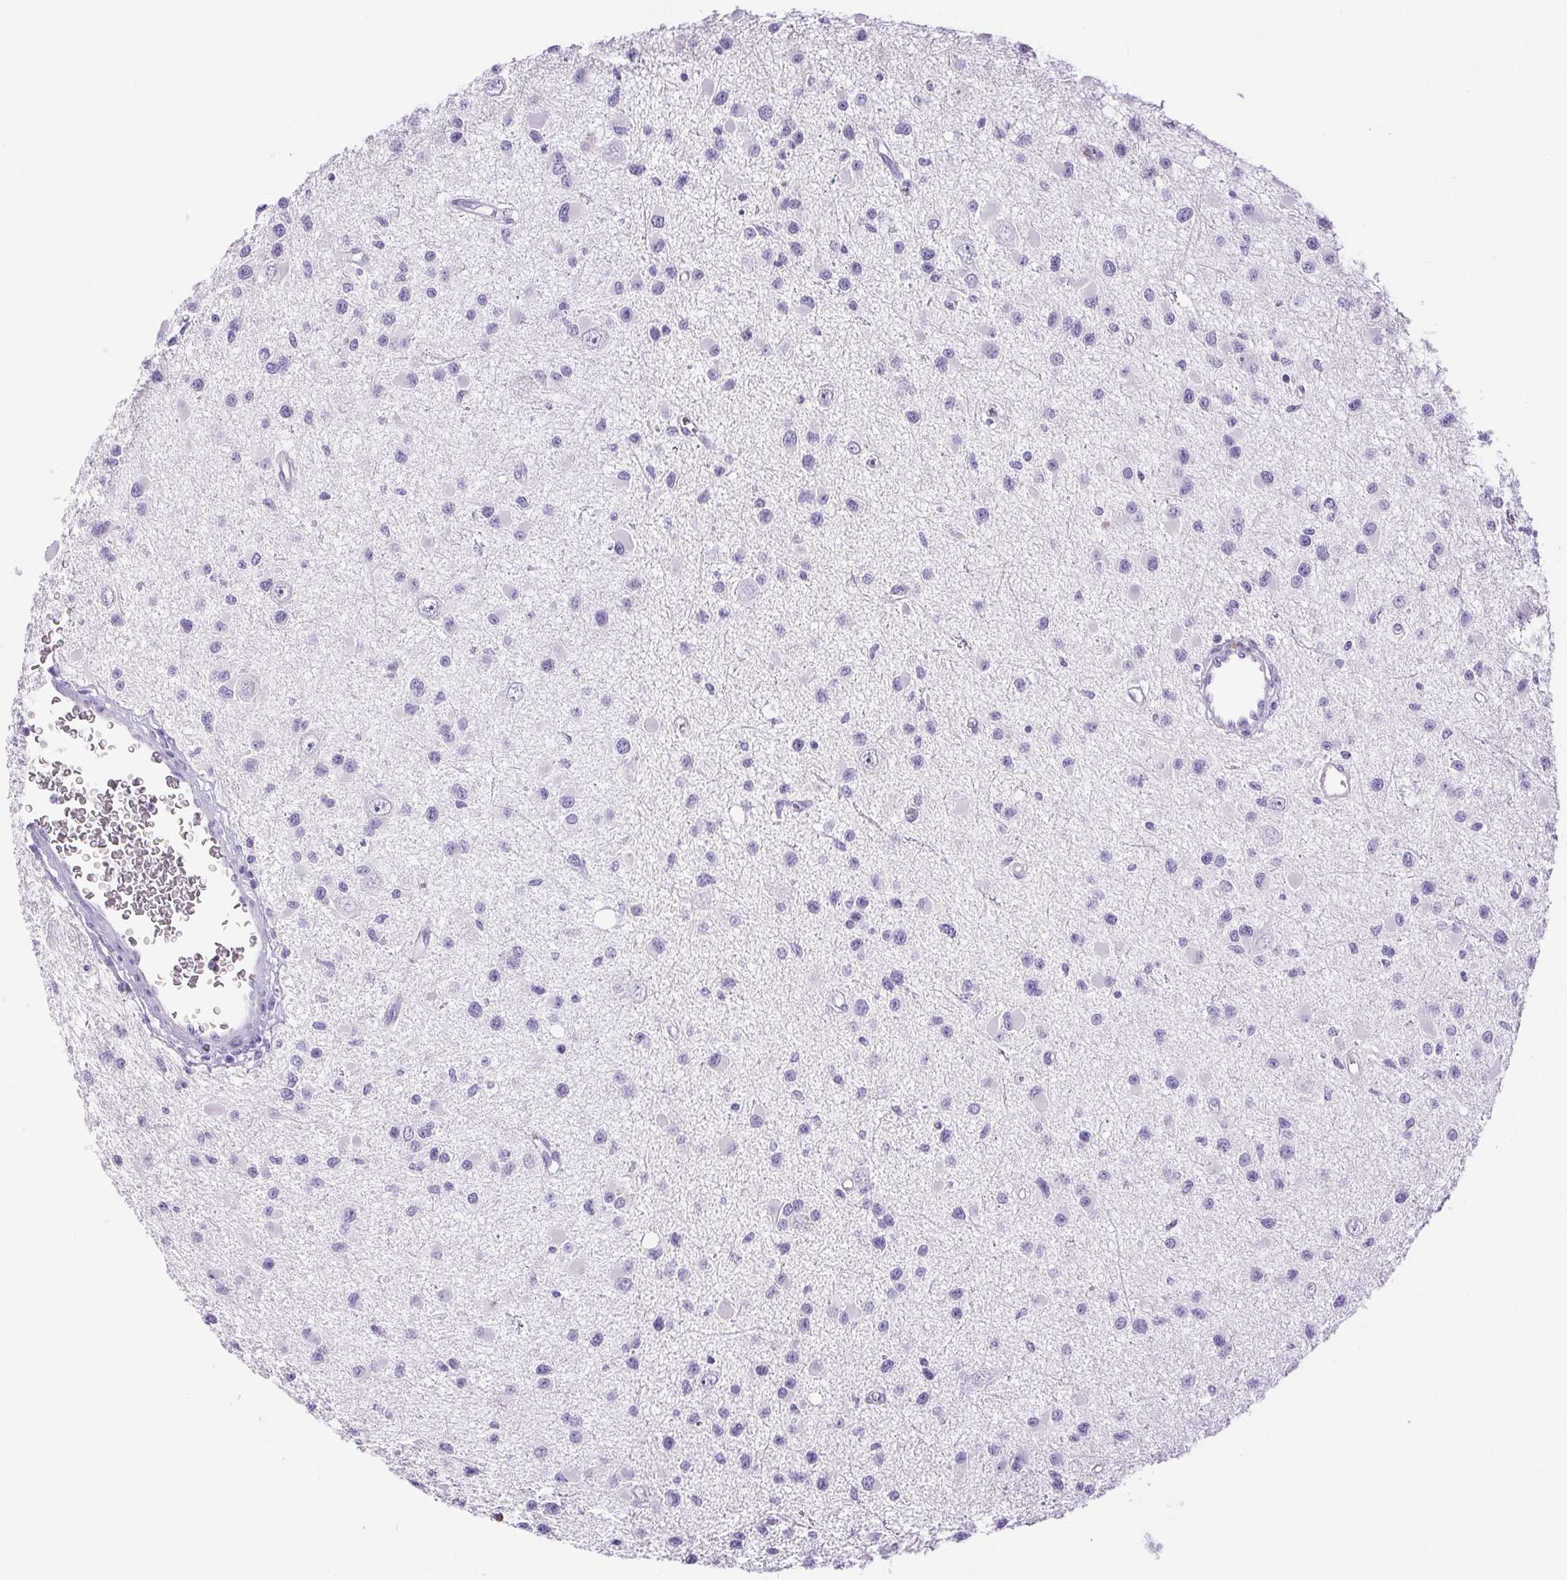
{"staining": {"intensity": "negative", "quantity": "none", "location": "none"}, "tissue": "glioma", "cell_type": "Tumor cells", "image_type": "cancer", "snomed": [{"axis": "morphology", "description": "Glioma, malignant, High grade"}, {"axis": "topography", "description": "Brain"}], "caption": "This histopathology image is of glioma stained with IHC to label a protein in brown with the nuclei are counter-stained blue. There is no positivity in tumor cells.", "gene": "PAPPA2", "patient": {"sex": "male", "age": 54}}